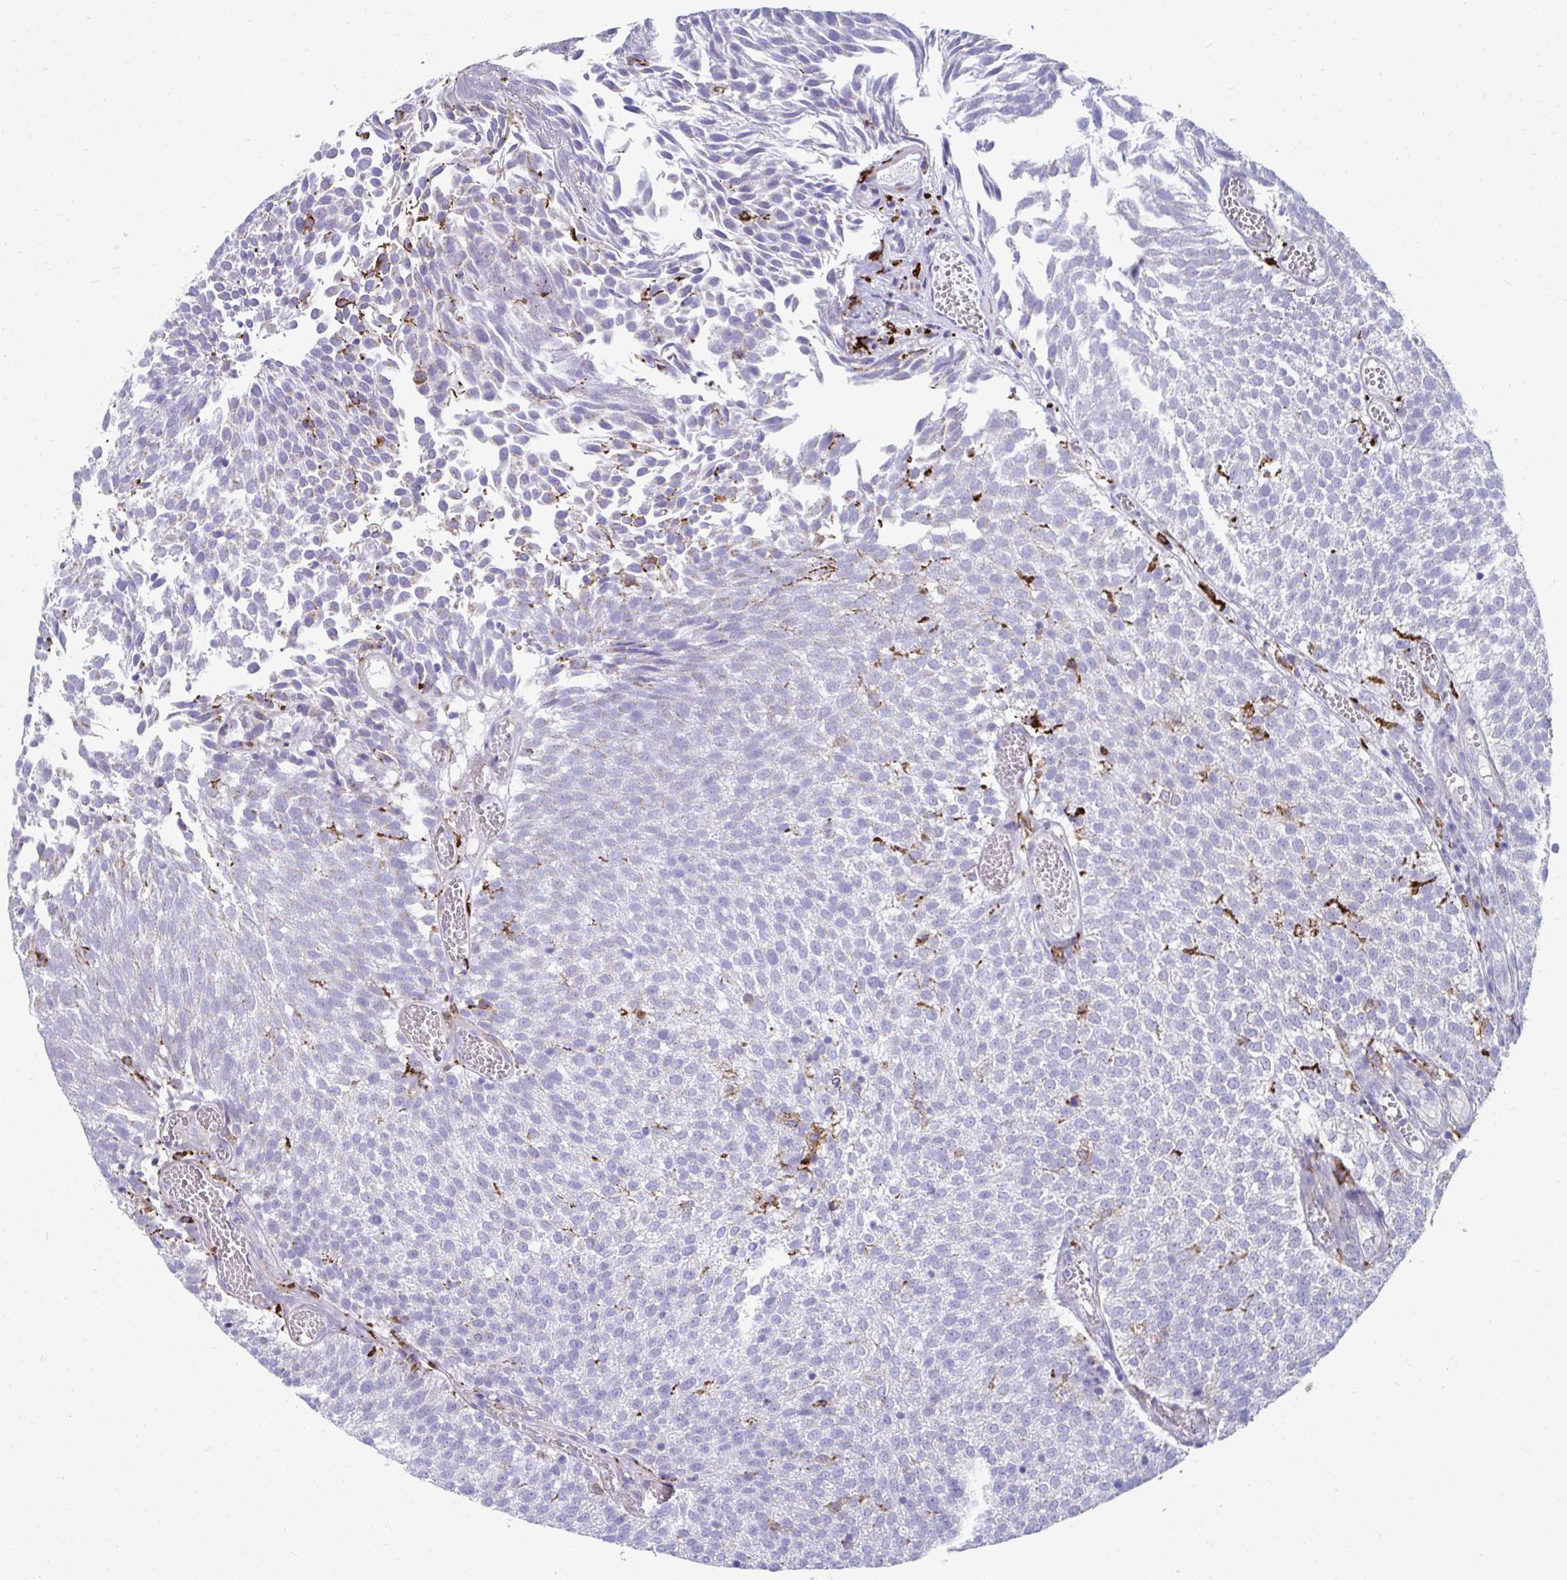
{"staining": {"intensity": "moderate", "quantity": "<25%", "location": "cytoplasmic/membranous"}, "tissue": "urothelial cancer", "cell_type": "Tumor cells", "image_type": "cancer", "snomed": [{"axis": "morphology", "description": "Urothelial carcinoma, Low grade"}, {"axis": "topography", "description": "Urinary bladder"}], "caption": "An immunohistochemistry micrograph of neoplastic tissue is shown. Protein staining in brown highlights moderate cytoplasmic/membranous positivity in urothelial cancer within tumor cells.", "gene": "CD163", "patient": {"sex": "female", "age": 79}}